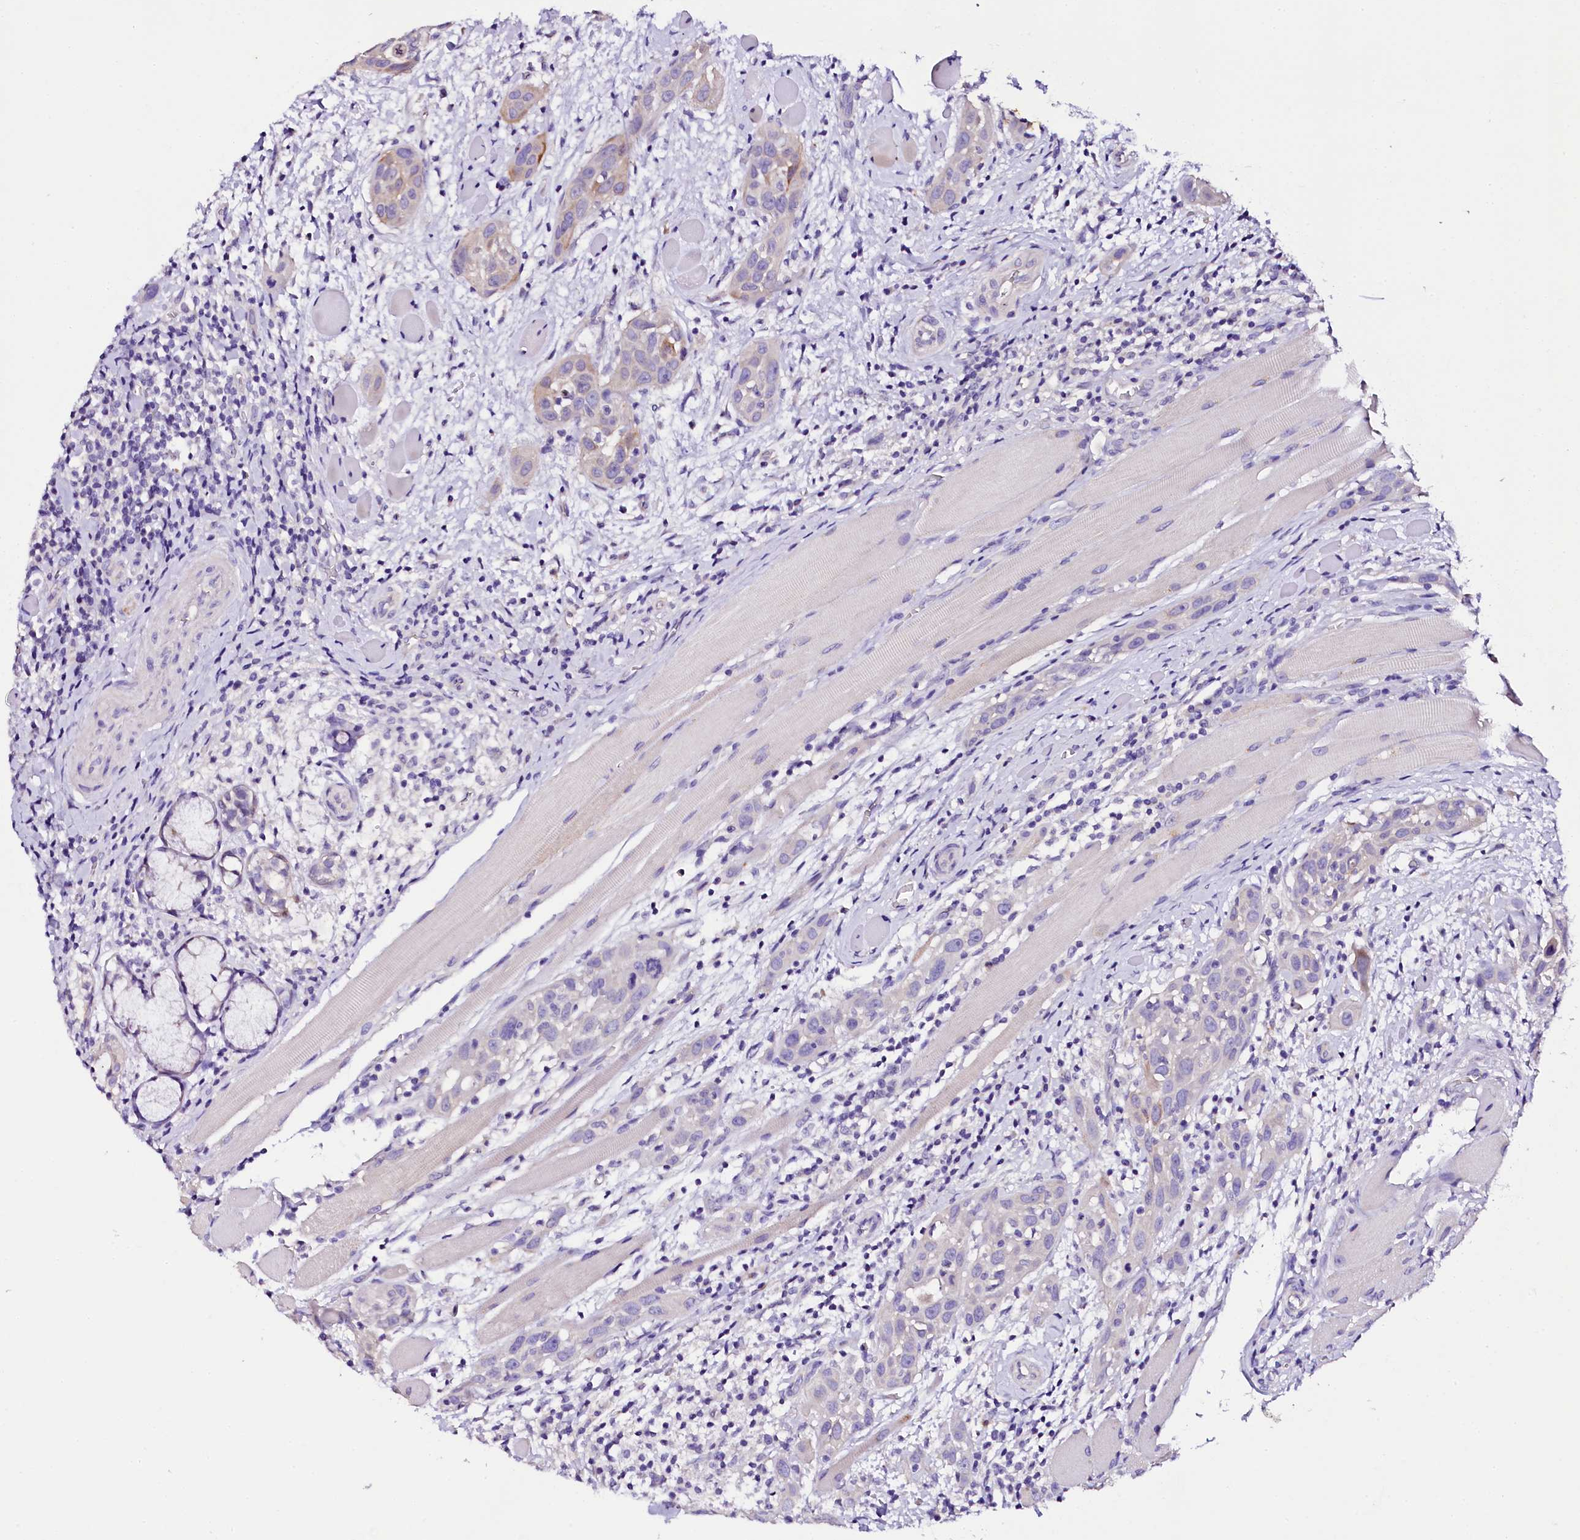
{"staining": {"intensity": "negative", "quantity": "none", "location": "none"}, "tissue": "head and neck cancer", "cell_type": "Tumor cells", "image_type": "cancer", "snomed": [{"axis": "morphology", "description": "Squamous cell carcinoma, NOS"}, {"axis": "topography", "description": "Oral tissue"}, {"axis": "topography", "description": "Head-Neck"}], "caption": "There is no significant expression in tumor cells of head and neck cancer. (Brightfield microscopy of DAB (3,3'-diaminobenzidine) immunohistochemistry at high magnification).", "gene": "NAA16", "patient": {"sex": "female", "age": 50}}